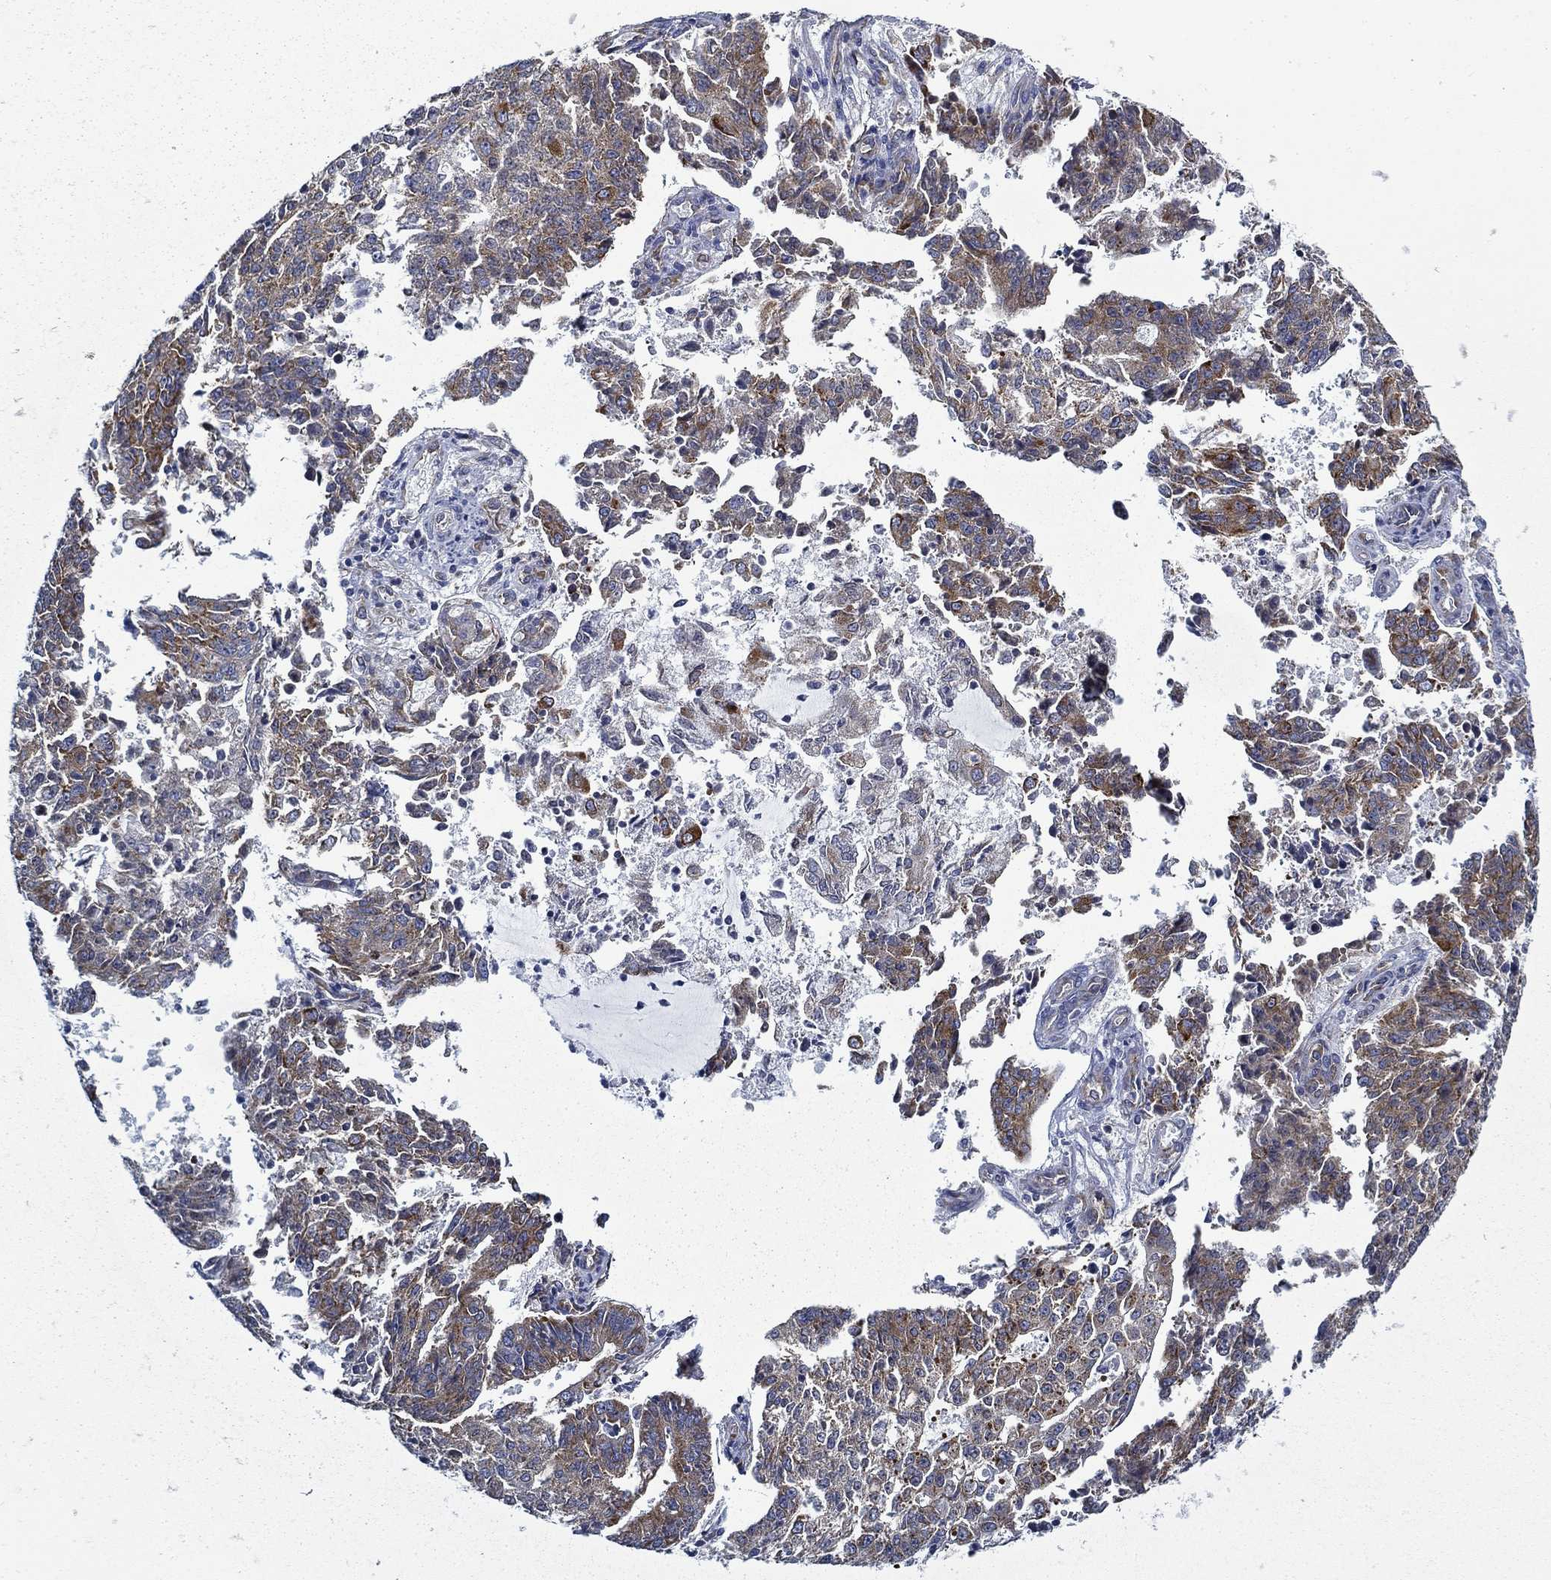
{"staining": {"intensity": "moderate", "quantity": "25%-75%", "location": "cytoplasmic/membranous"}, "tissue": "endometrial cancer", "cell_type": "Tumor cells", "image_type": "cancer", "snomed": [{"axis": "morphology", "description": "Adenocarcinoma, NOS"}, {"axis": "topography", "description": "Endometrium"}], "caption": "There is medium levels of moderate cytoplasmic/membranous expression in tumor cells of endometrial cancer, as demonstrated by immunohistochemical staining (brown color).", "gene": "FXR1", "patient": {"sex": "female", "age": 82}}